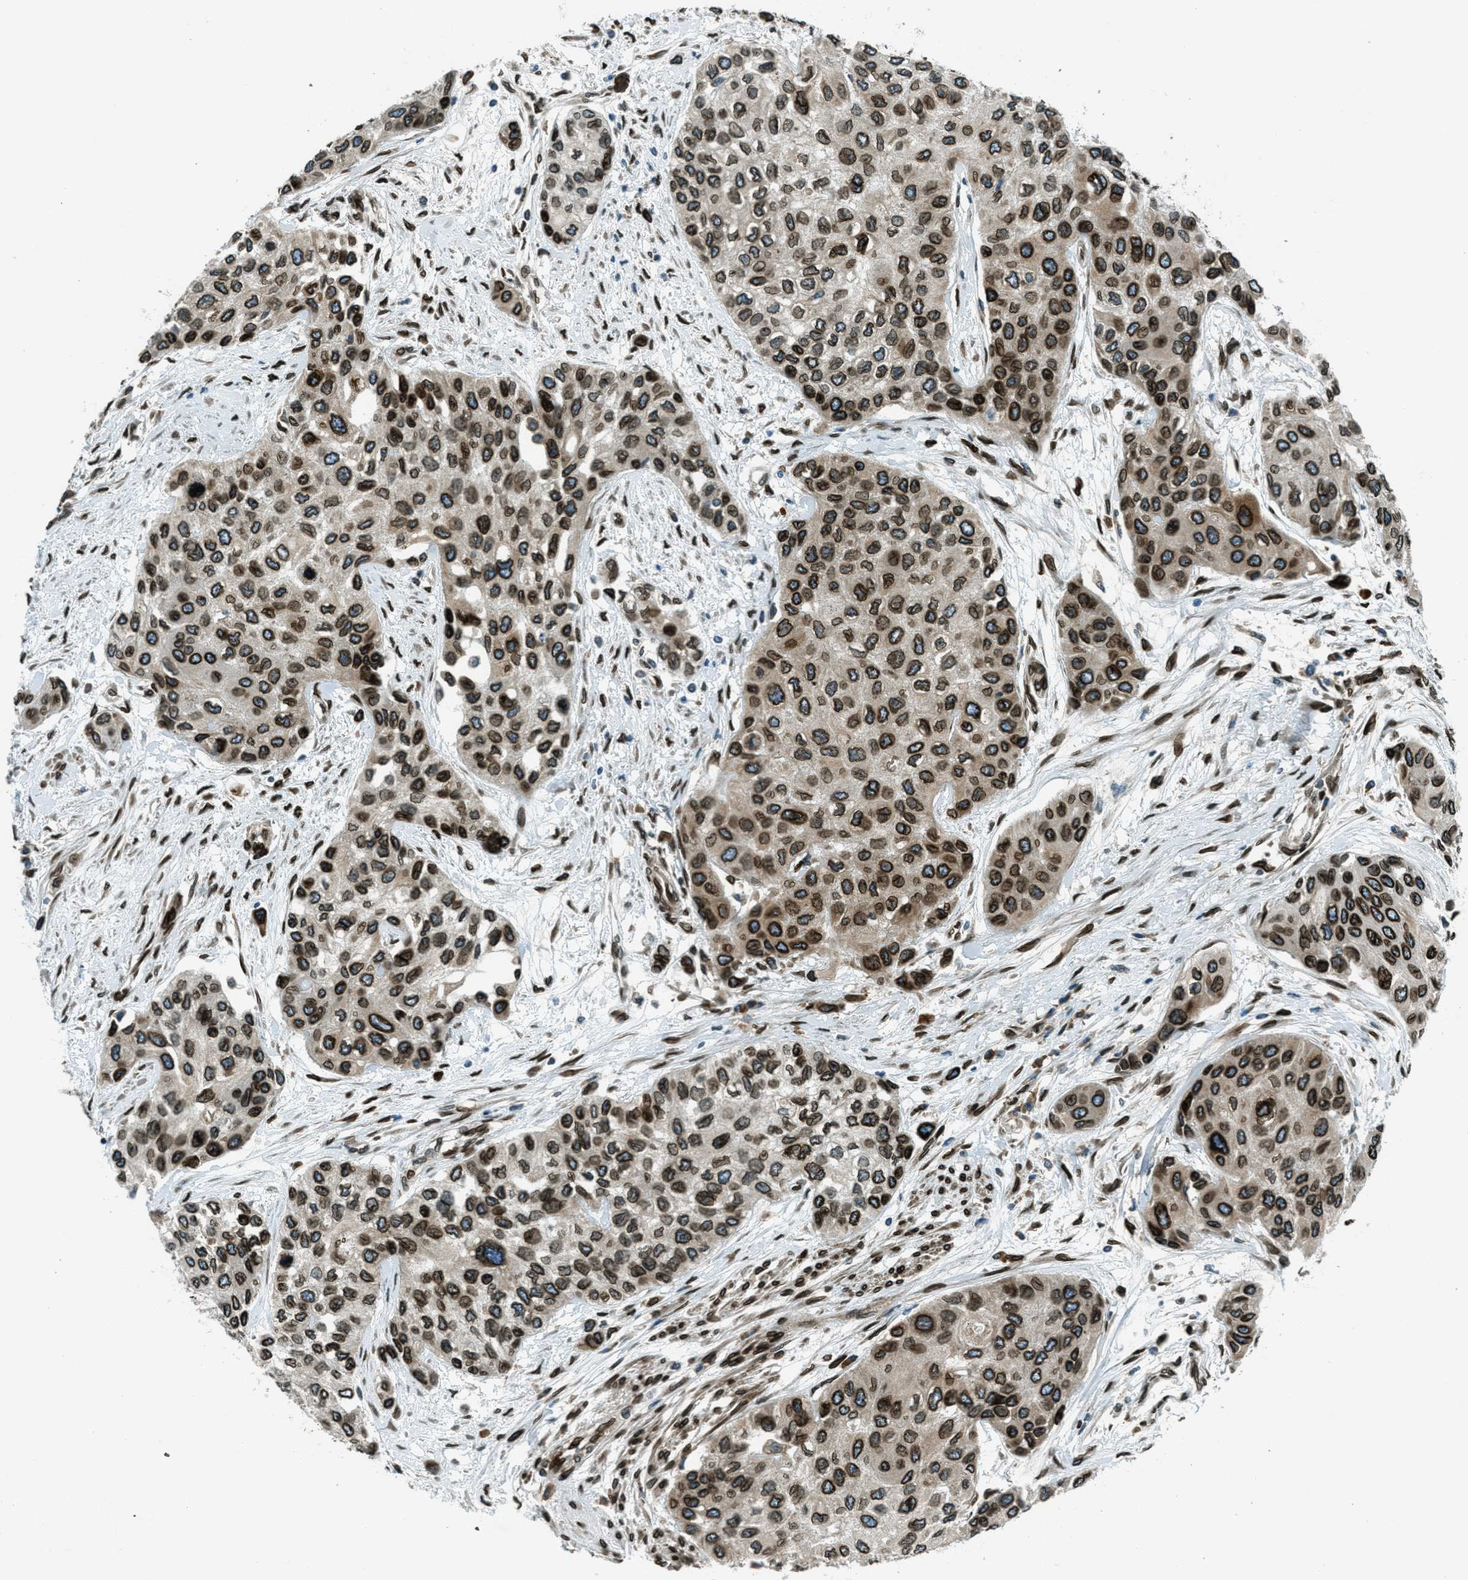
{"staining": {"intensity": "strong", "quantity": ">75%", "location": "cytoplasmic/membranous,nuclear"}, "tissue": "urothelial cancer", "cell_type": "Tumor cells", "image_type": "cancer", "snomed": [{"axis": "morphology", "description": "Urothelial carcinoma, High grade"}, {"axis": "topography", "description": "Urinary bladder"}], "caption": "An immunohistochemistry (IHC) photomicrograph of tumor tissue is shown. Protein staining in brown highlights strong cytoplasmic/membranous and nuclear positivity in urothelial cancer within tumor cells. (DAB IHC, brown staining for protein, blue staining for nuclei).", "gene": "LEMD2", "patient": {"sex": "female", "age": 56}}